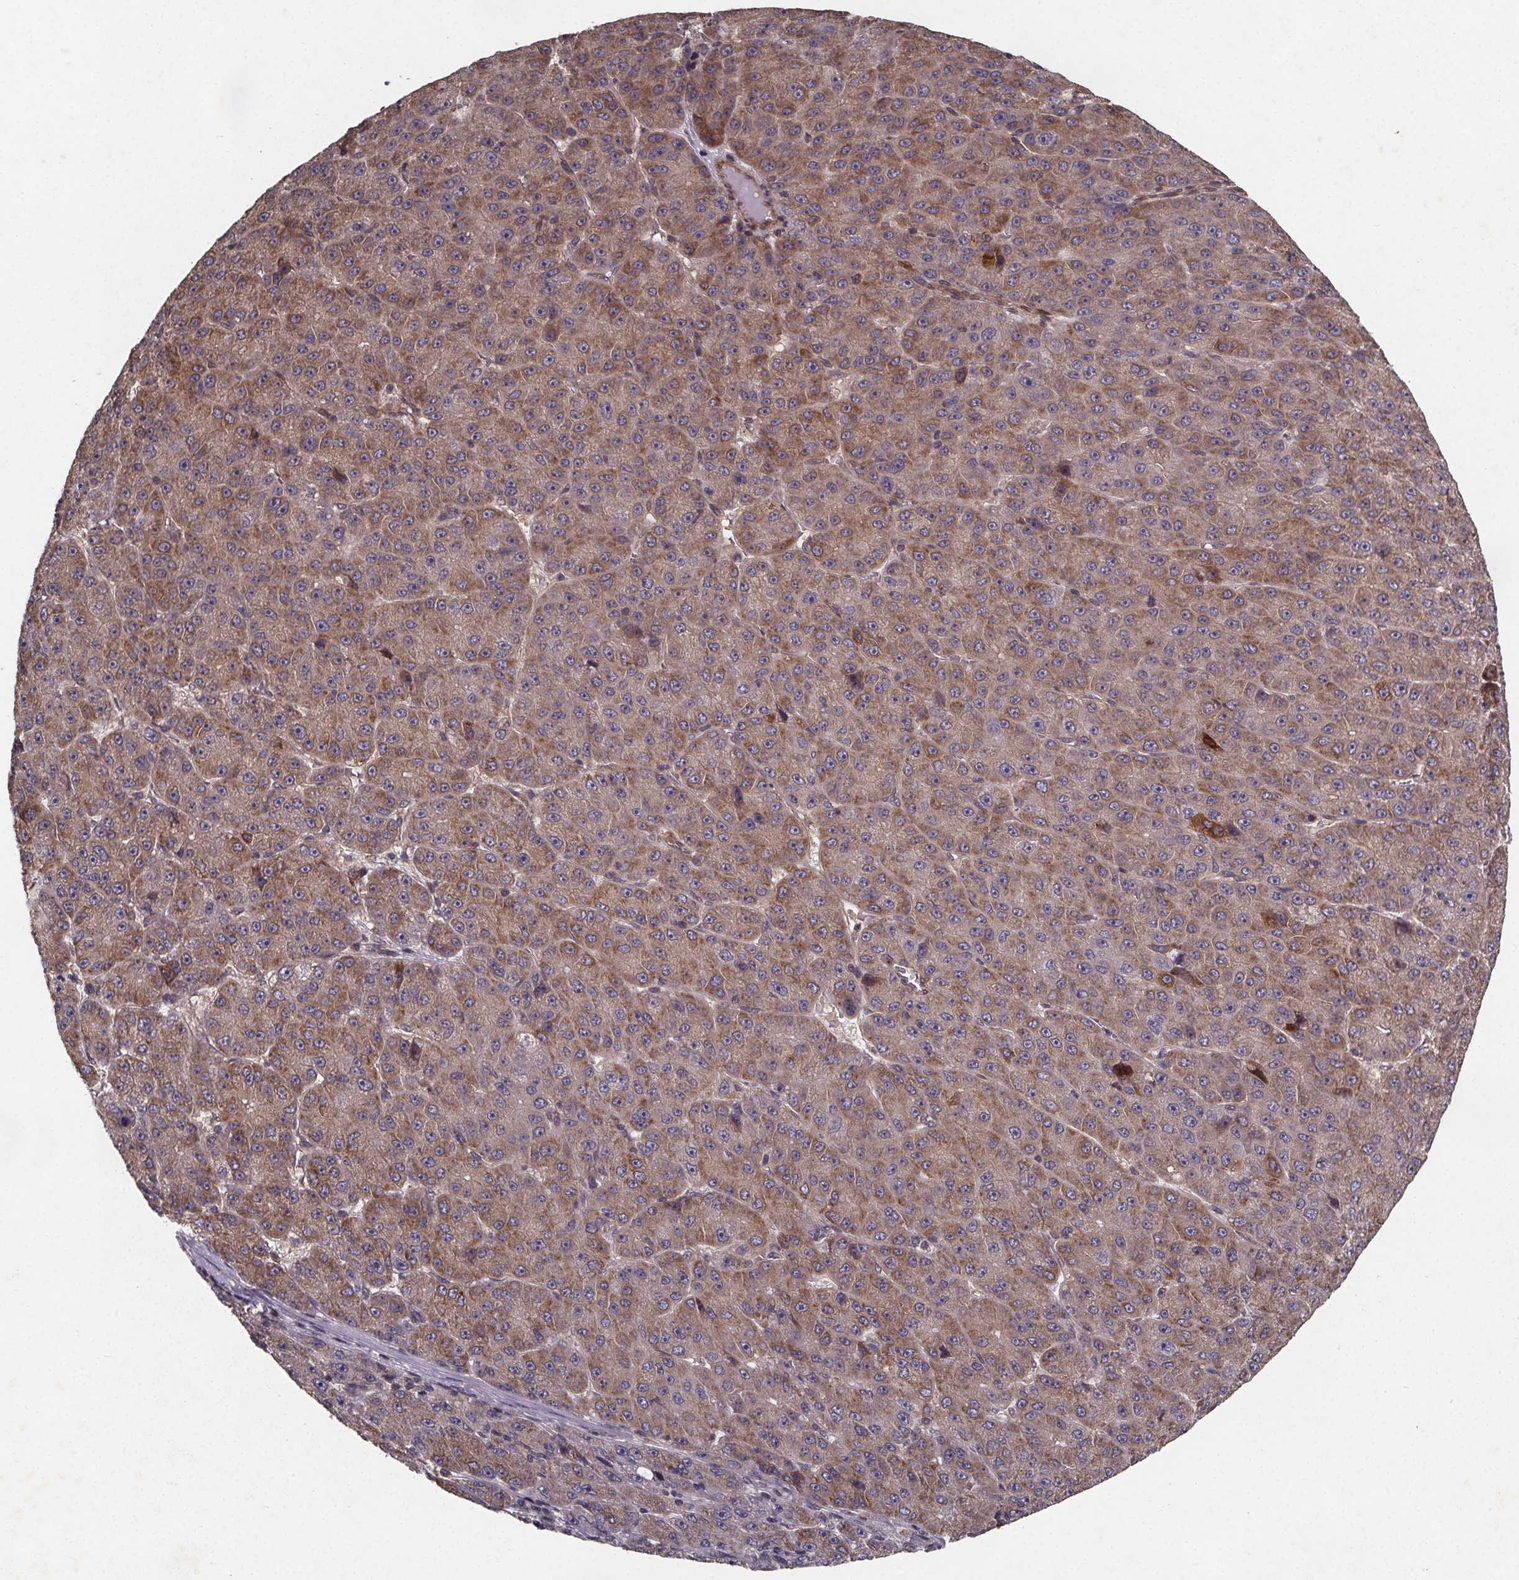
{"staining": {"intensity": "moderate", "quantity": "25%-75%", "location": "cytoplasmic/membranous"}, "tissue": "liver cancer", "cell_type": "Tumor cells", "image_type": "cancer", "snomed": [{"axis": "morphology", "description": "Carcinoma, Hepatocellular, NOS"}, {"axis": "topography", "description": "Liver"}], "caption": "A histopathology image of liver cancer (hepatocellular carcinoma) stained for a protein reveals moderate cytoplasmic/membranous brown staining in tumor cells.", "gene": "PIERCE2", "patient": {"sex": "male", "age": 67}}